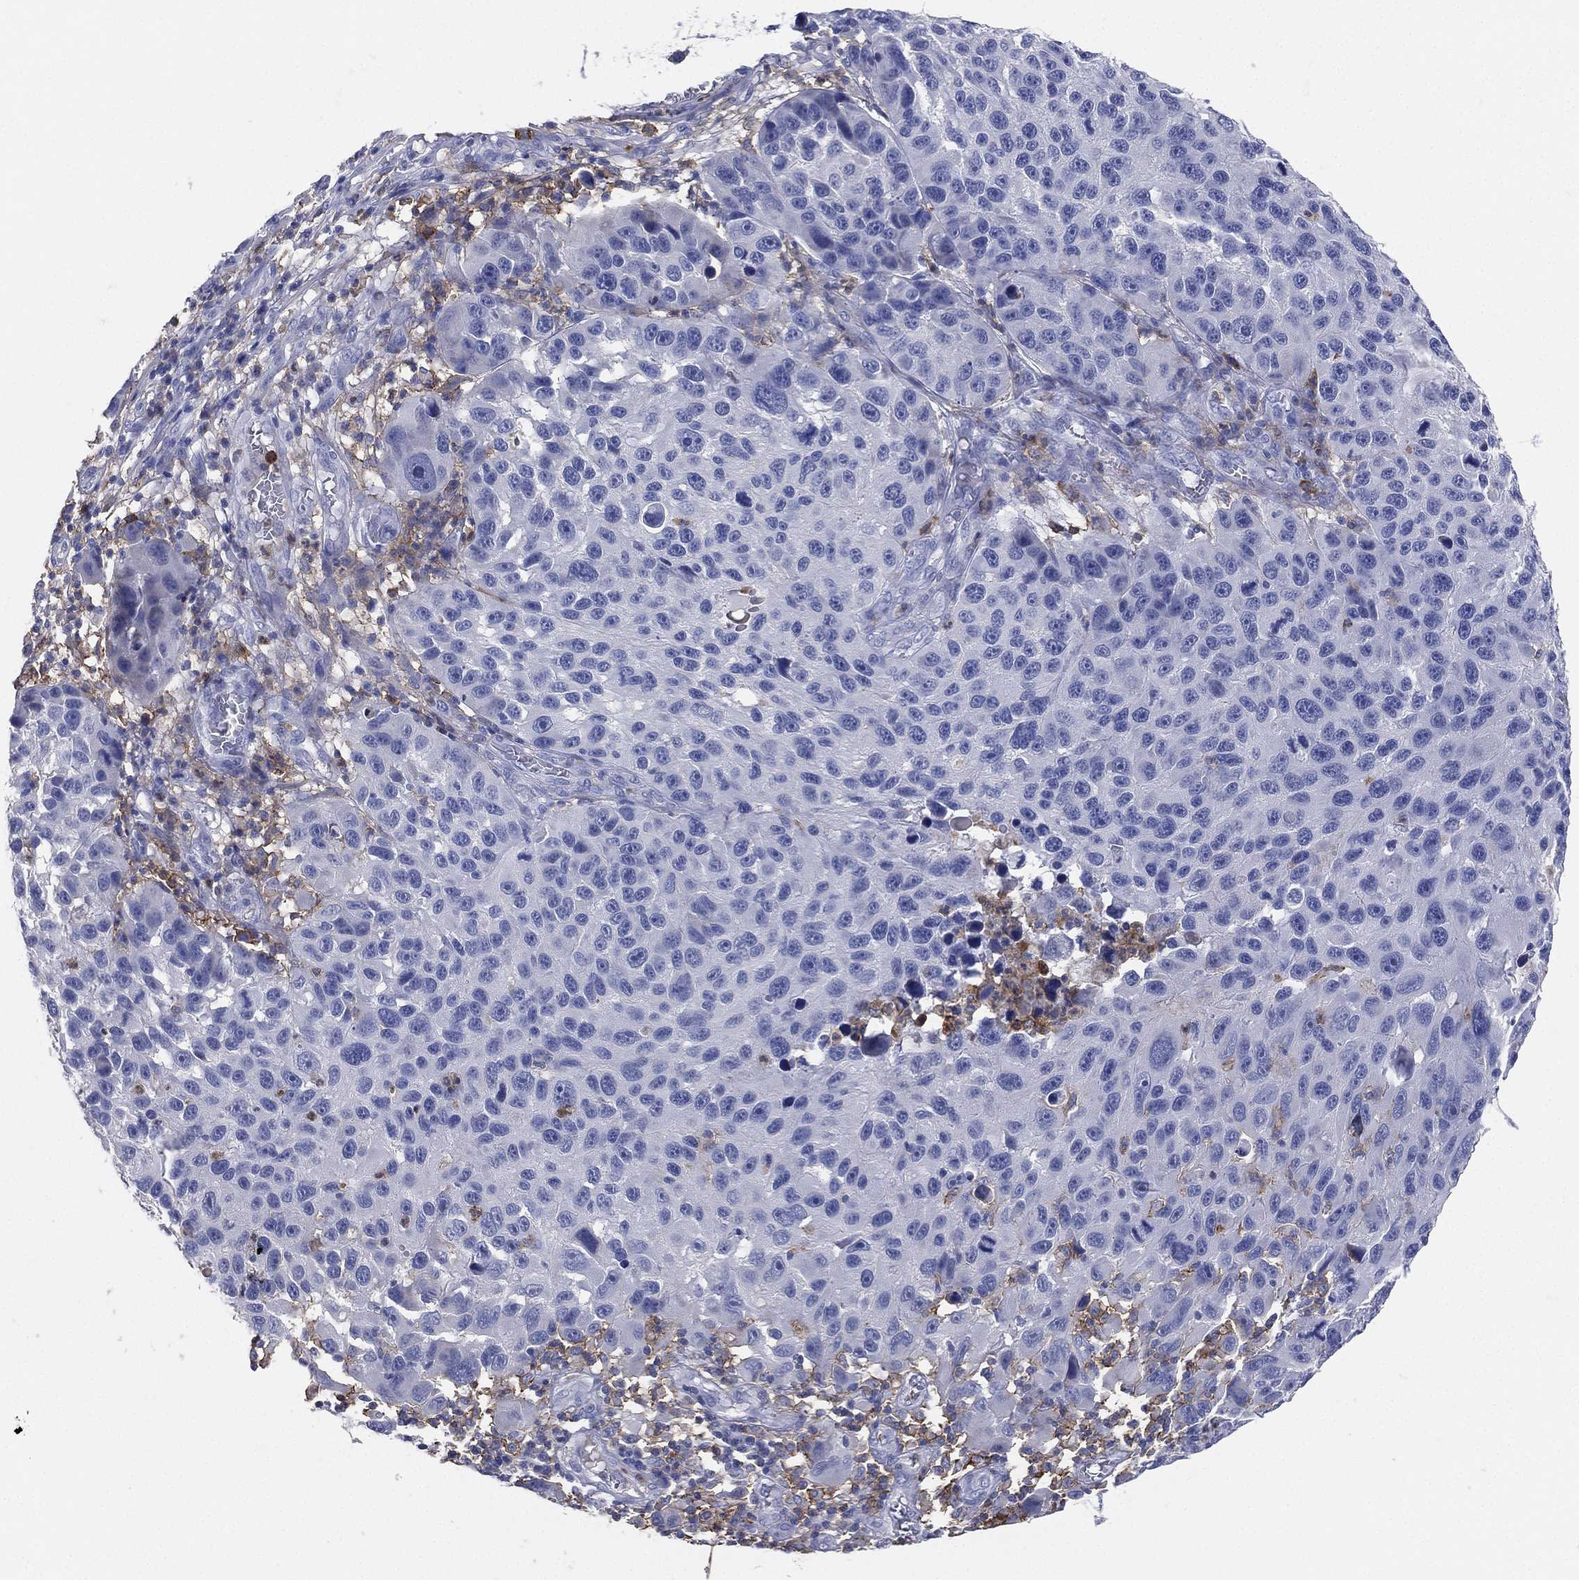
{"staining": {"intensity": "negative", "quantity": "none", "location": "none"}, "tissue": "melanoma", "cell_type": "Tumor cells", "image_type": "cancer", "snomed": [{"axis": "morphology", "description": "Malignant melanoma, NOS"}, {"axis": "topography", "description": "Skin"}], "caption": "Tumor cells show no significant positivity in malignant melanoma.", "gene": "CD33", "patient": {"sex": "male", "age": 53}}